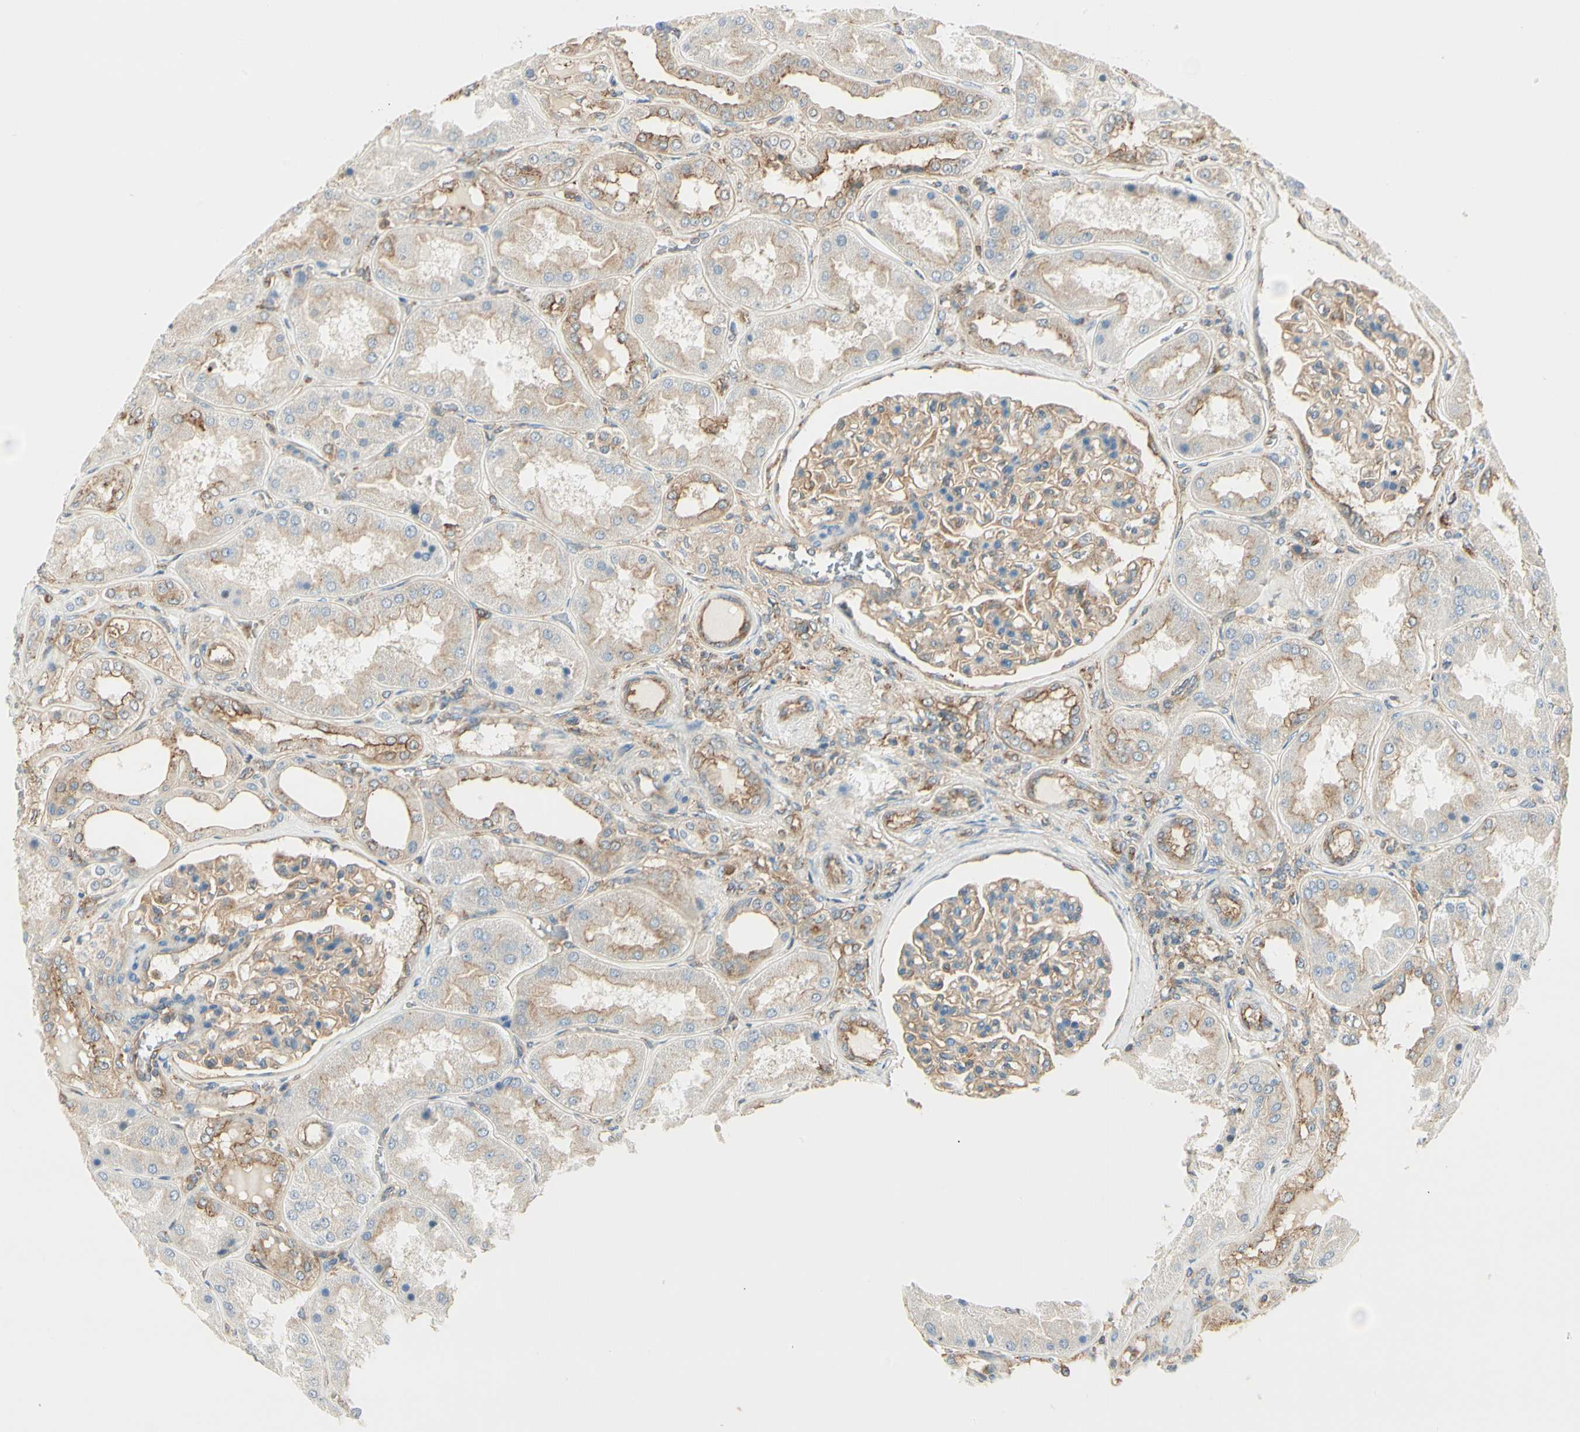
{"staining": {"intensity": "weak", "quantity": ">75%", "location": "cytoplasmic/membranous"}, "tissue": "kidney", "cell_type": "Cells in glomeruli", "image_type": "normal", "snomed": [{"axis": "morphology", "description": "Normal tissue, NOS"}, {"axis": "topography", "description": "Kidney"}], "caption": "A high-resolution photomicrograph shows IHC staining of benign kidney, which exhibits weak cytoplasmic/membranous expression in approximately >75% of cells in glomeruli.", "gene": "AGFG1", "patient": {"sex": "female", "age": 56}}